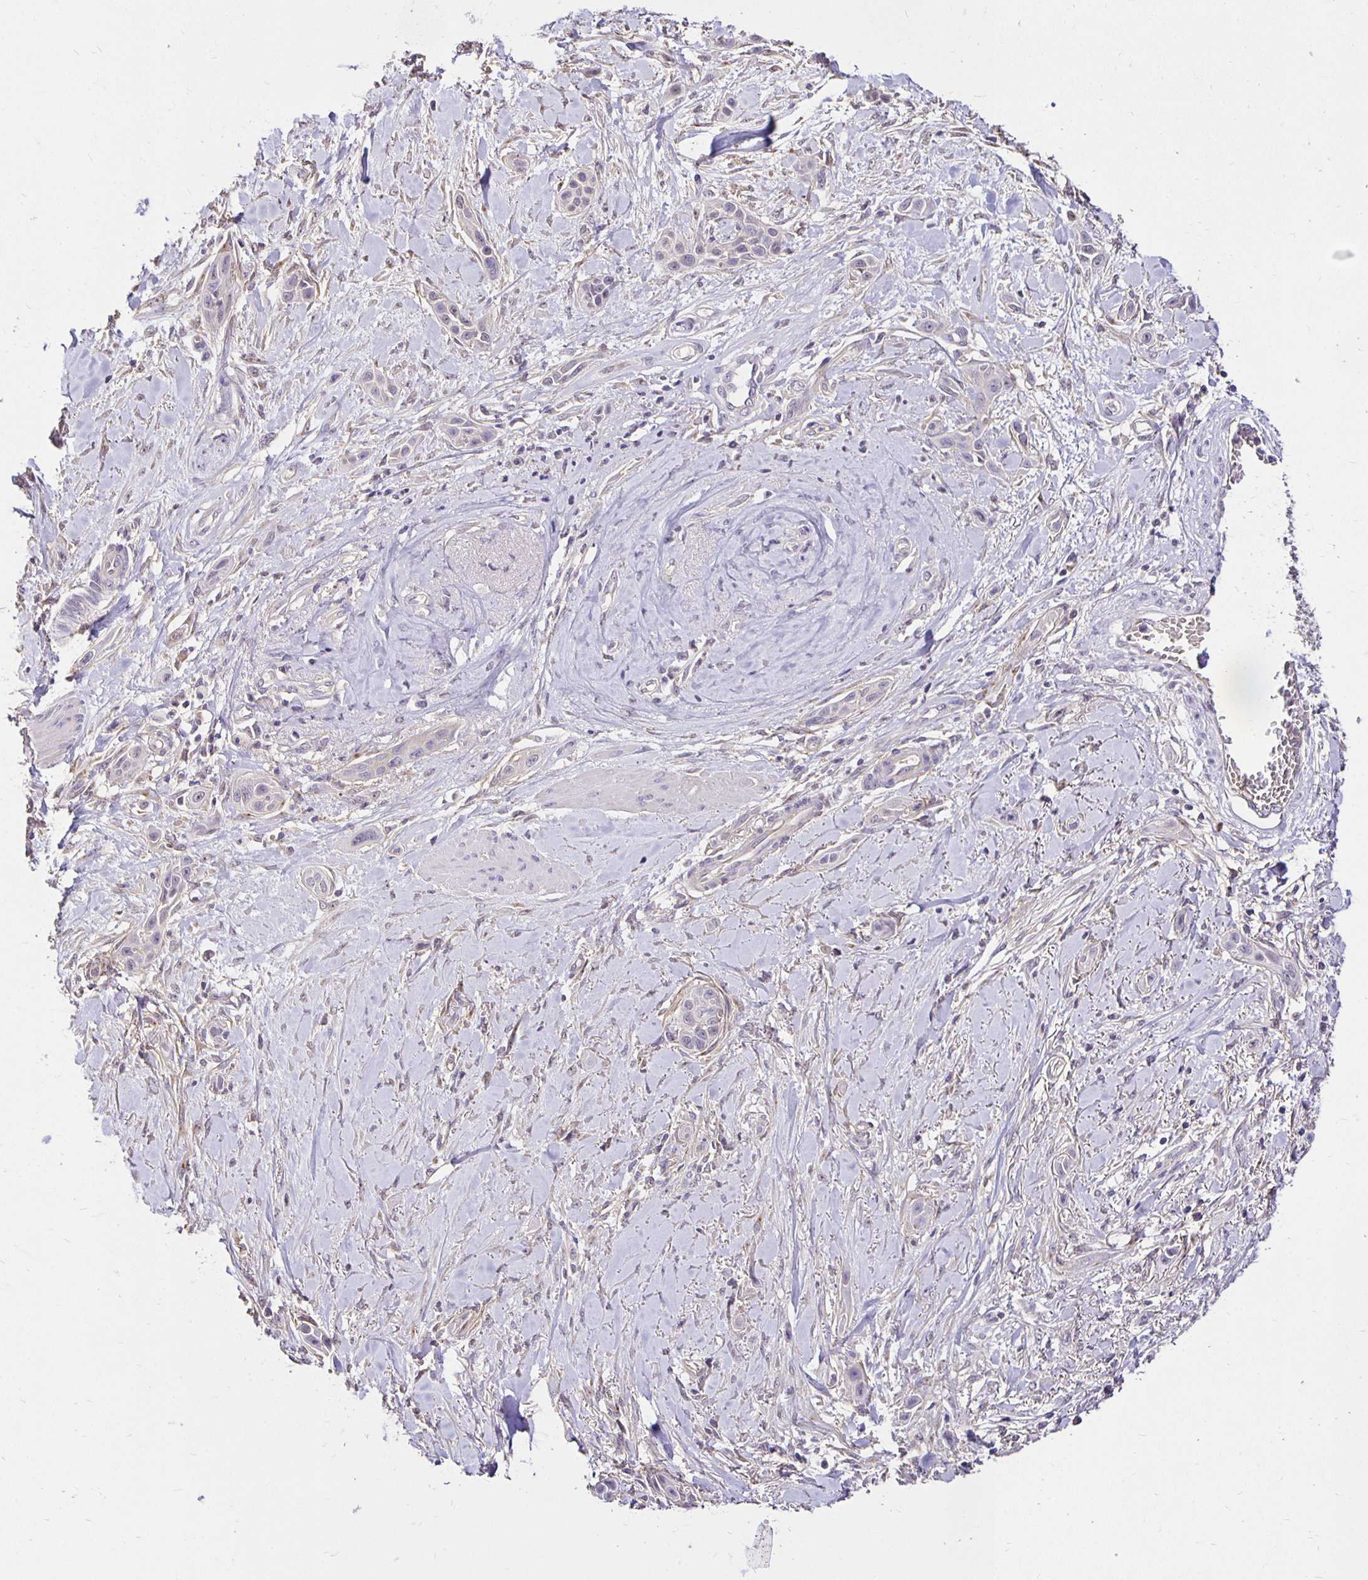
{"staining": {"intensity": "negative", "quantity": "none", "location": "none"}, "tissue": "skin cancer", "cell_type": "Tumor cells", "image_type": "cancer", "snomed": [{"axis": "morphology", "description": "Squamous cell carcinoma, NOS"}, {"axis": "topography", "description": "Skin"}], "caption": "This is a micrograph of IHC staining of squamous cell carcinoma (skin), which shows no positivity in tumor cells.", "gene": "PNPLA3", "patient": {"sex": "female", "age": 69}}